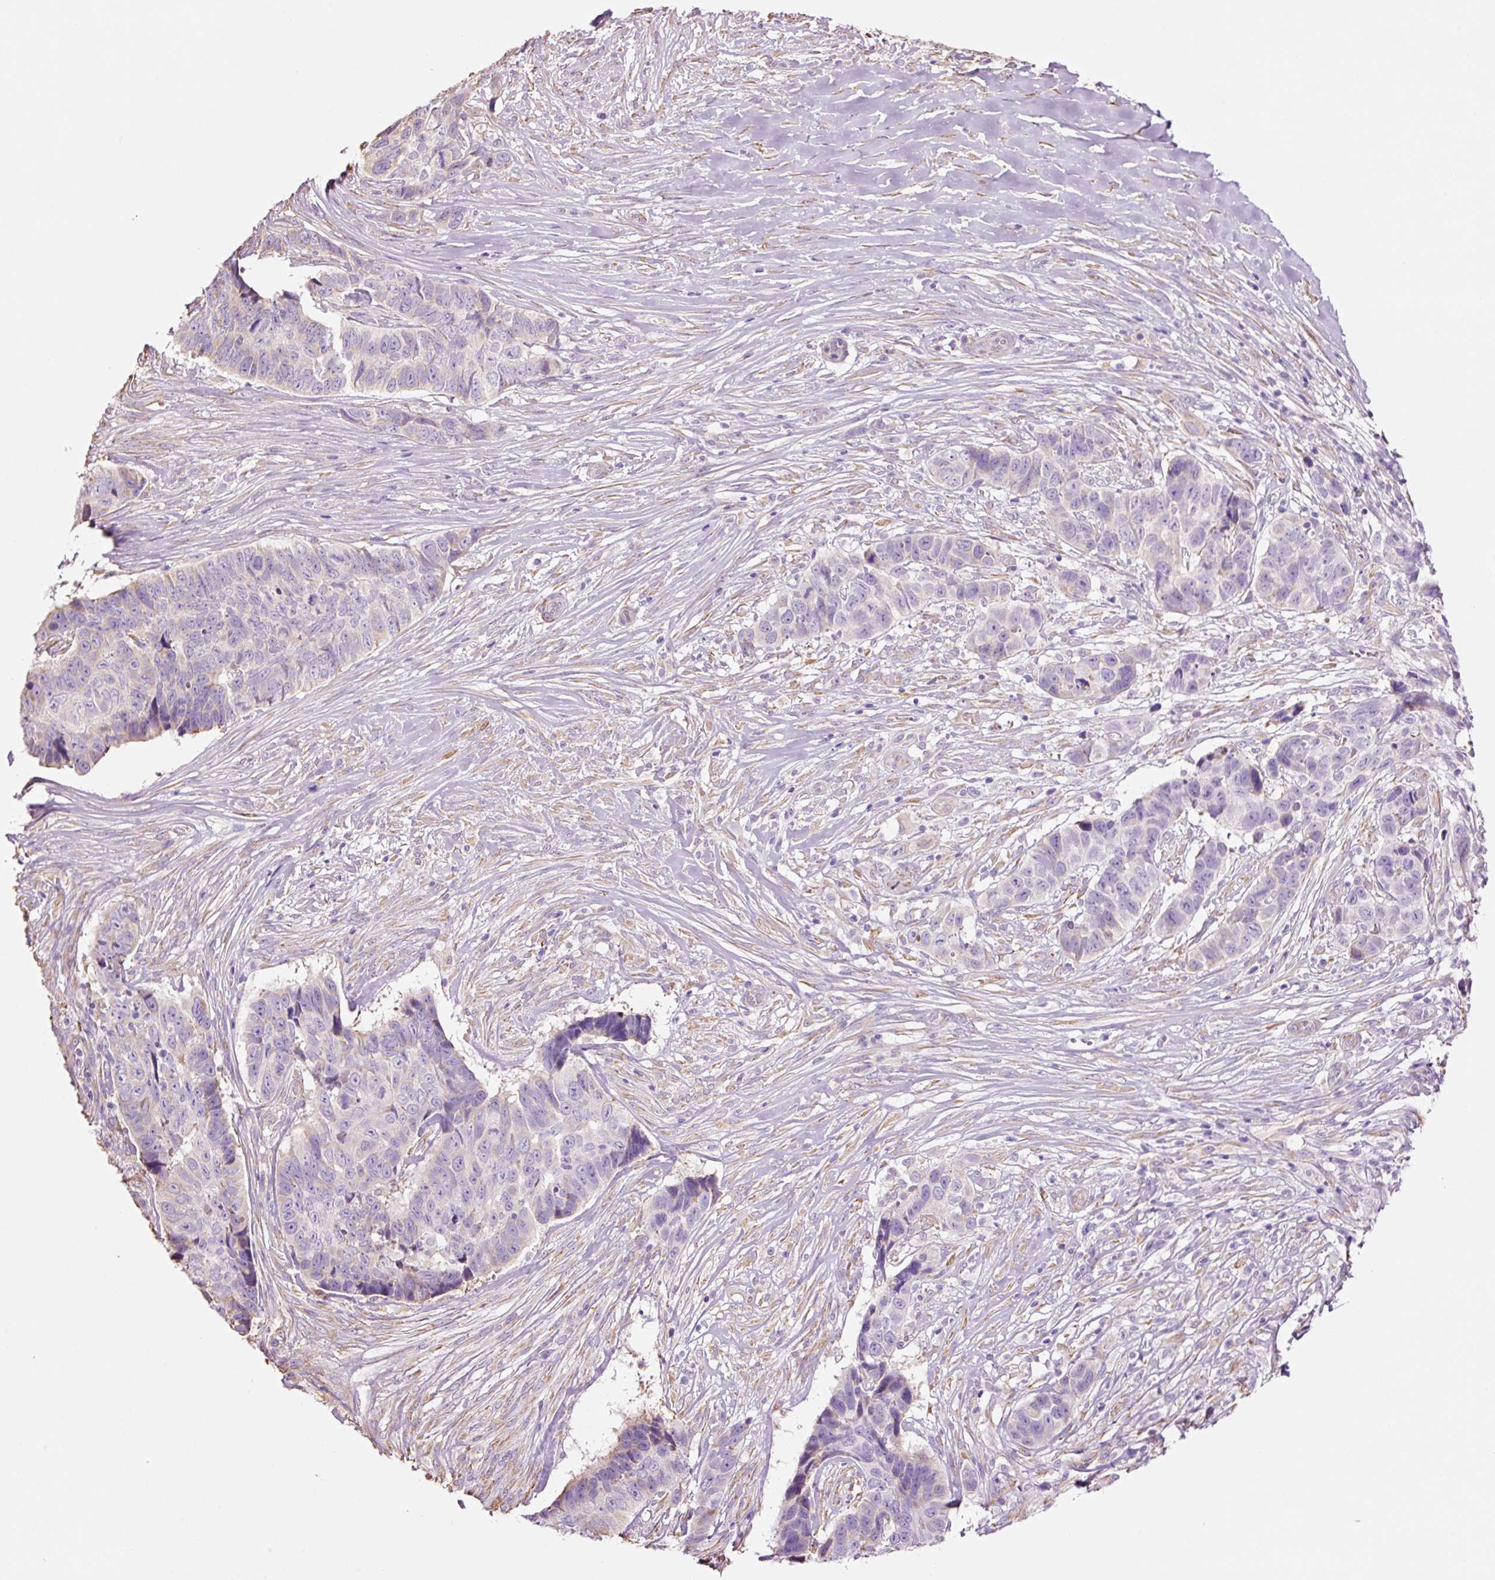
{"staining": {"intensity": "moderate", "quantity": "<25%", "location": "cytoplasmic/membranous"}, "tissue": "skin cancer", "cell_type": "Tumor cells", "image_type": "cancer", "snomed": [{"axis": "morphology", "description": "Basal cell carcinoma"}, {"axis": "topography", "description": "Skin"}], "caption": "The micrograph shows a brown stain indicating the presence of a protein in the cytoplasmic/membranous of tumor cells in skin basal cell carcinoma.", "gene": "GCG", "patient": {"sex": "female", "age": 82}}